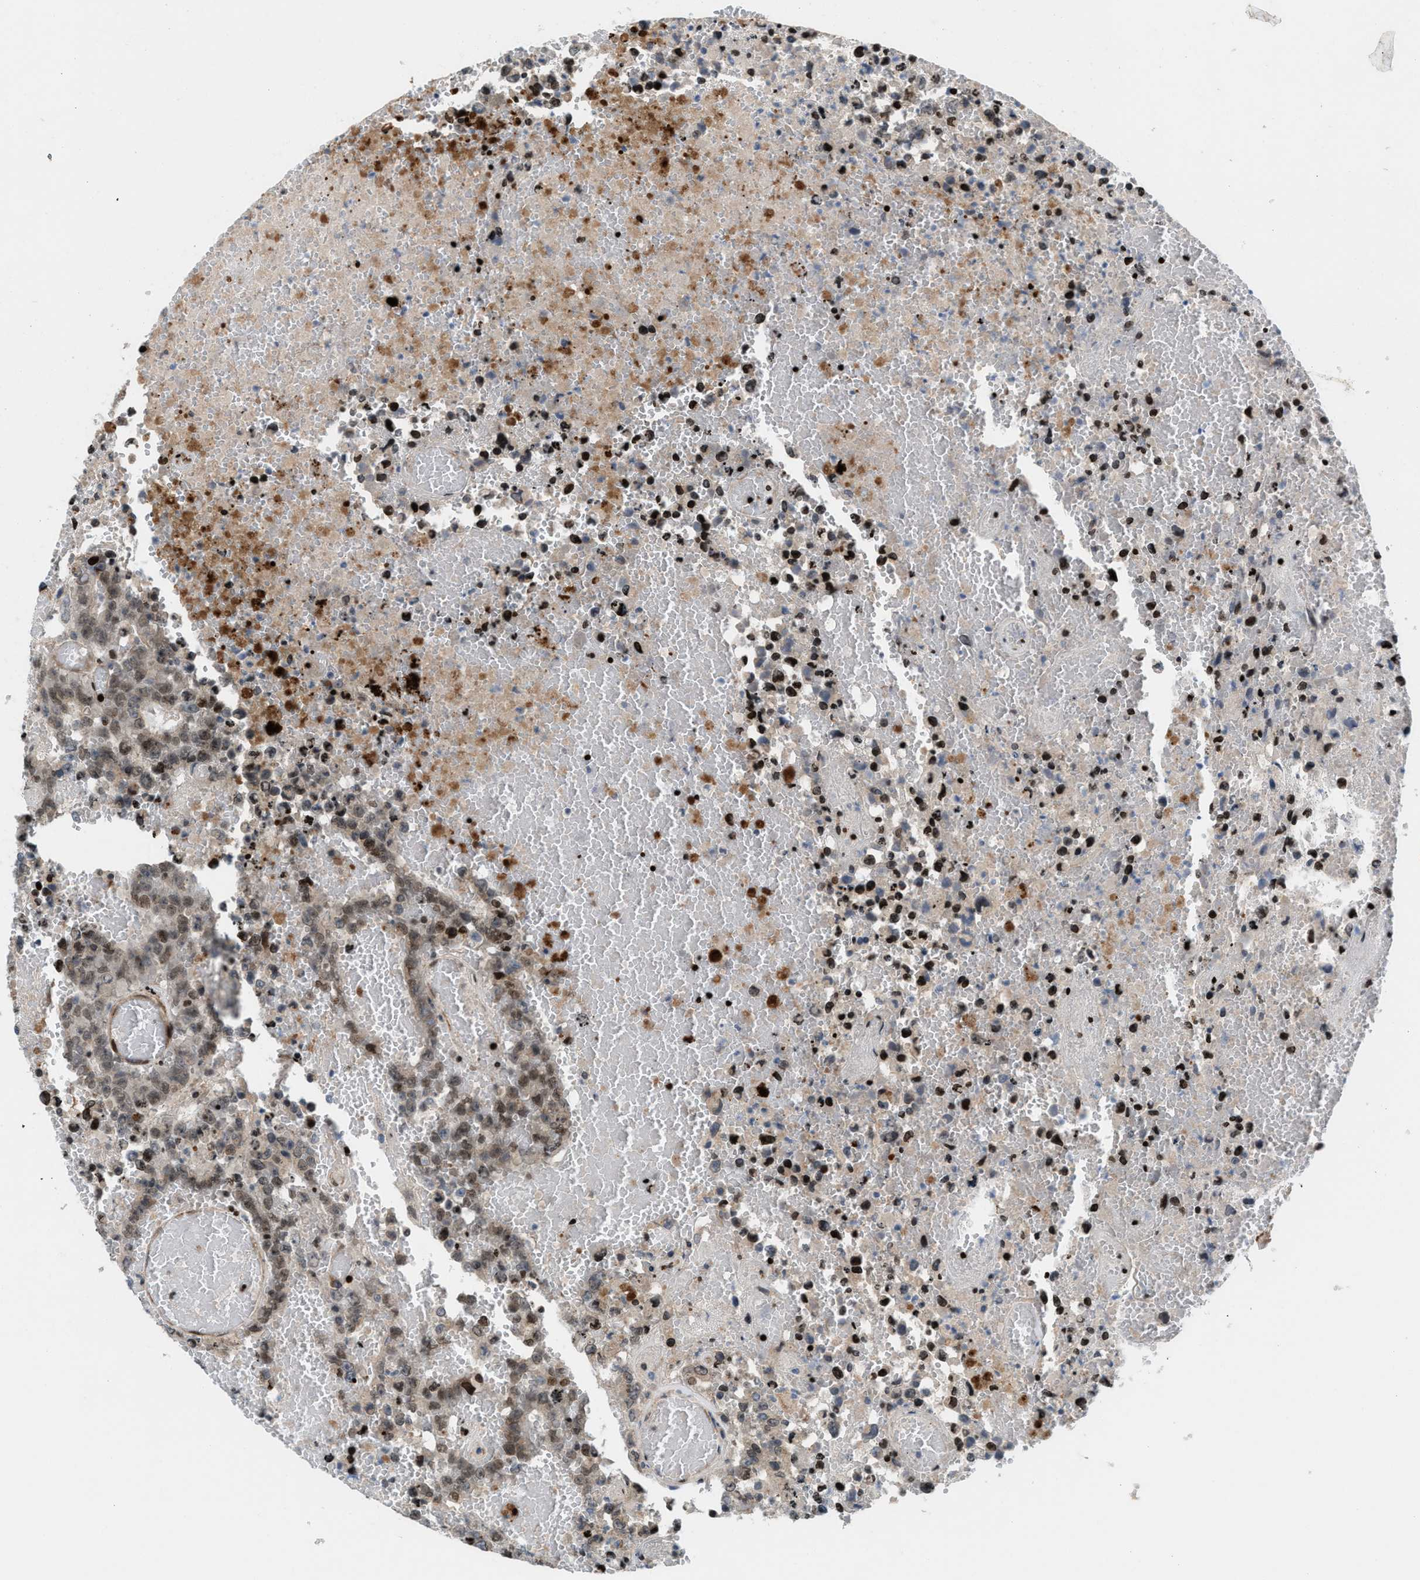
{"staining": {"intensity": "weak", "quantity": ">75%", "location": "nuclear"}, "tissue": "testis cancer", "cell_type": "Tumor cells", "image_type": "cancer", "snomed": [{"axis": "morphology", "description": "Carcinoma, Embryonal, NOS"}, {"axis": "topography", "description": "Testis"}], "caption": "Testis cancer stained with a protein marker shows weak staining in tumor cells.", "gene": "ZNF276", "patient": {"sex": "male", "age": 25}}